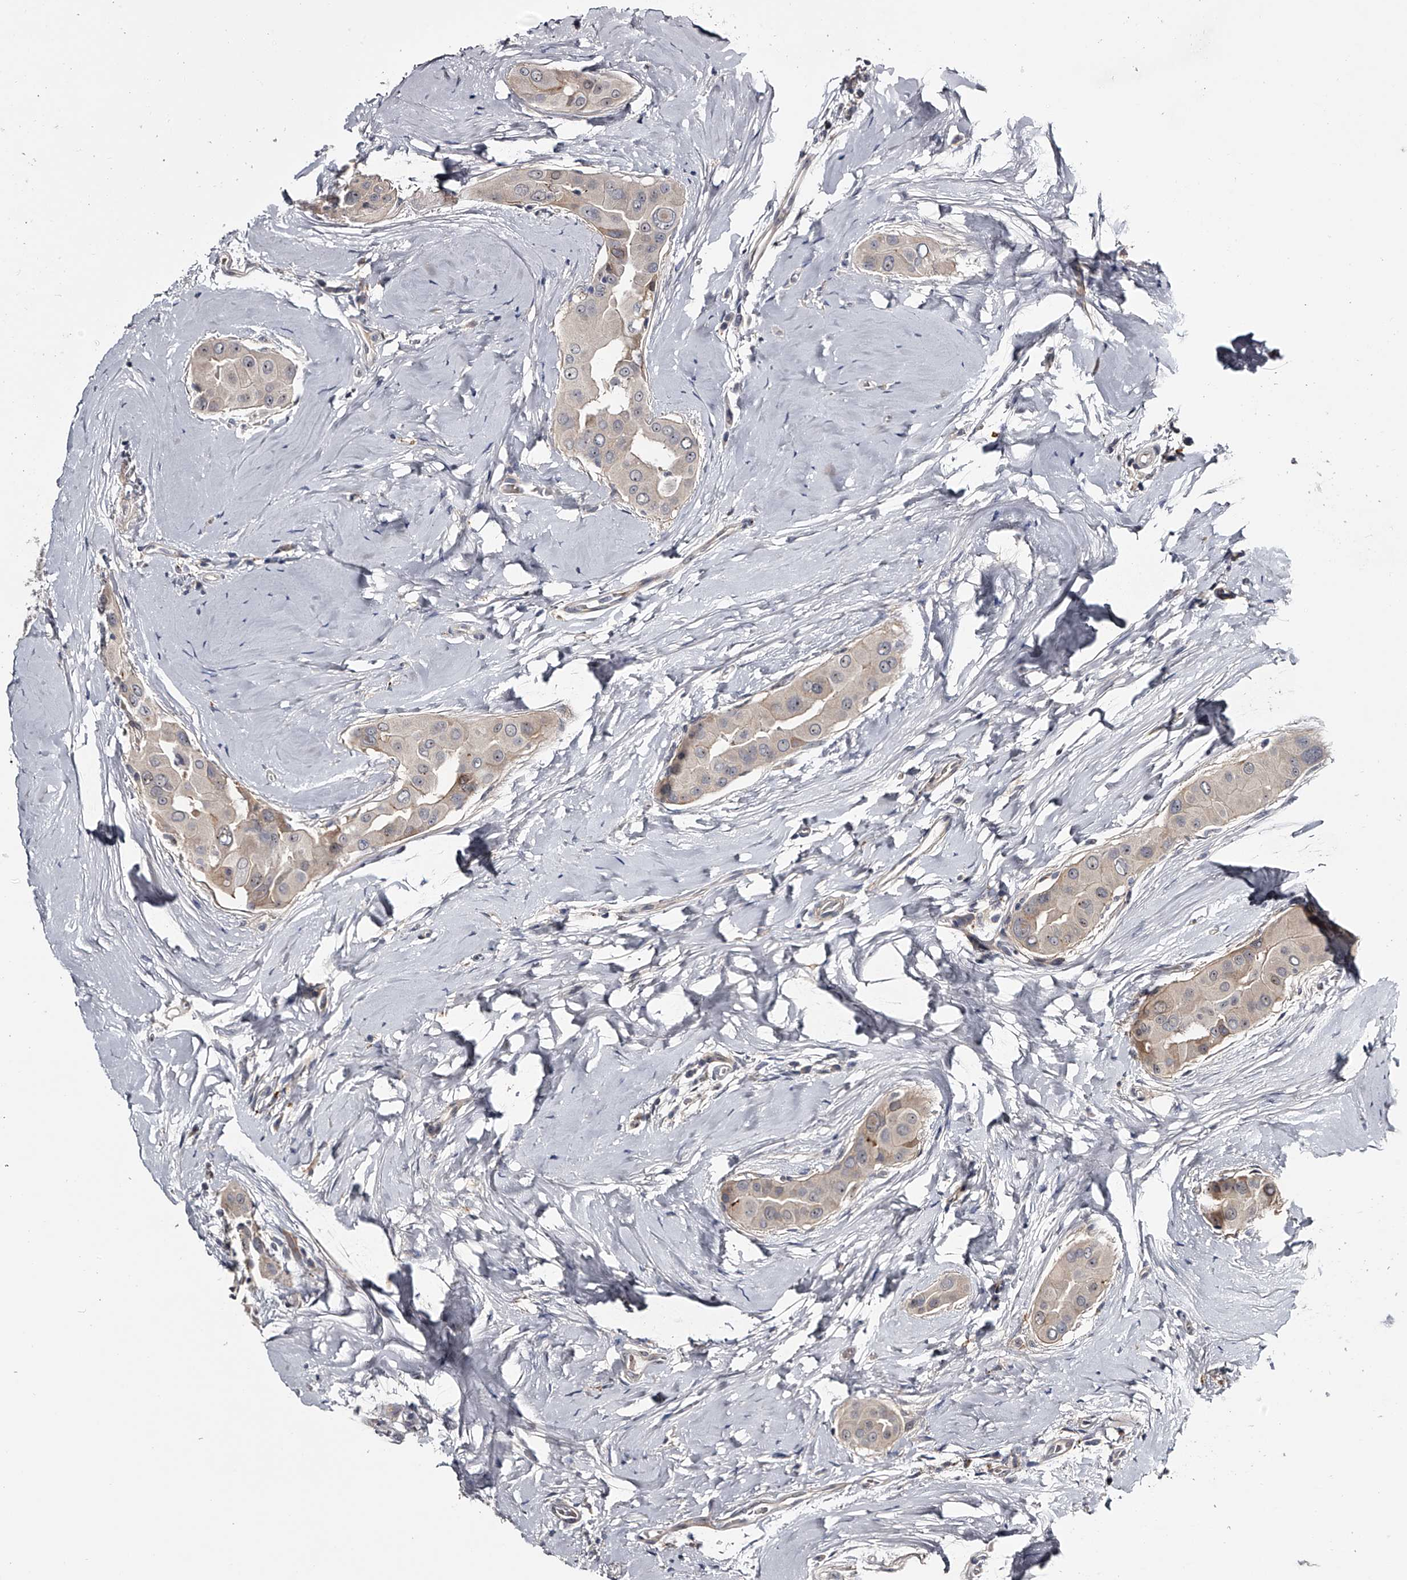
{"staining": {"intensity": "weak", "quantity": "25%-75%", "location": "nuclear"}, "tissue": "thyroid cancer", "cell_type": "Tumor cells", "image_type": "cancer", "snomed": [{"axis": "morphology", "description": "Papillary adenocarcinoma, NOS"}, {"axis": "topography", "description": "Thyroid gland"}], "caption": "The immunohistochemical stain shows weak nuclear staining in tumor cells of thyroid cancer tissue.", "gene": "MDN1", "patient": {"sex": "male", "age": 33}}